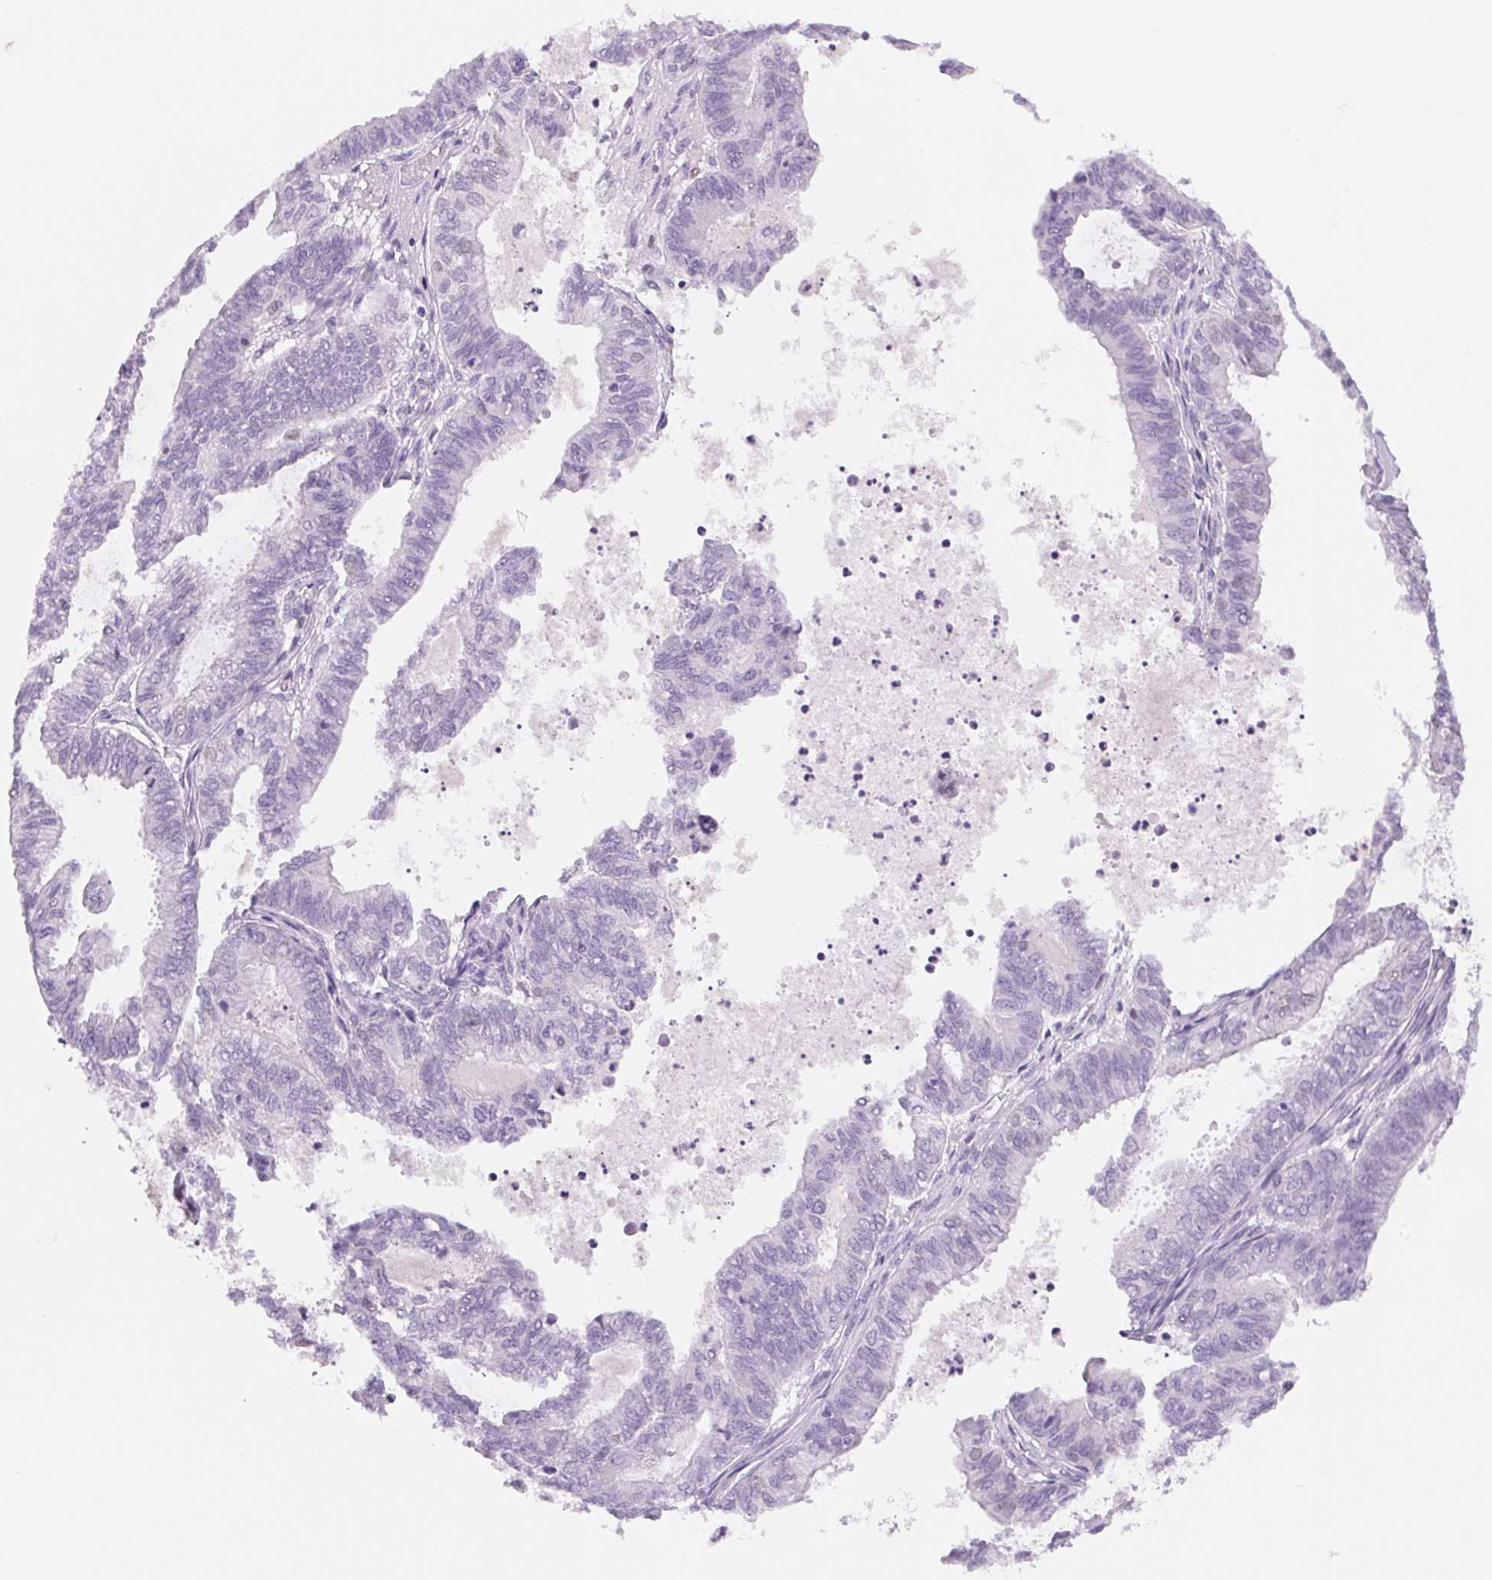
{"staining": {"intensity": "negative", "quantity": "none", "location": "none"}, "tissue": "ovarian cancer", "cell_type": "Tumor cells", "image_type": "cancer", "snomed": [{"axis": "morphology", "description": "Carcinoma, endometroid"}, {"axis": "topography", "description": "Ovary"}], "caption": "Human ovarian endometroid carcinoma stained for a protein using immunohistochemistry (IHC) exhibits no positivity in tumor cells.", "gene": "ASGR2", "patient": {"sex": "female", "age": 64}}